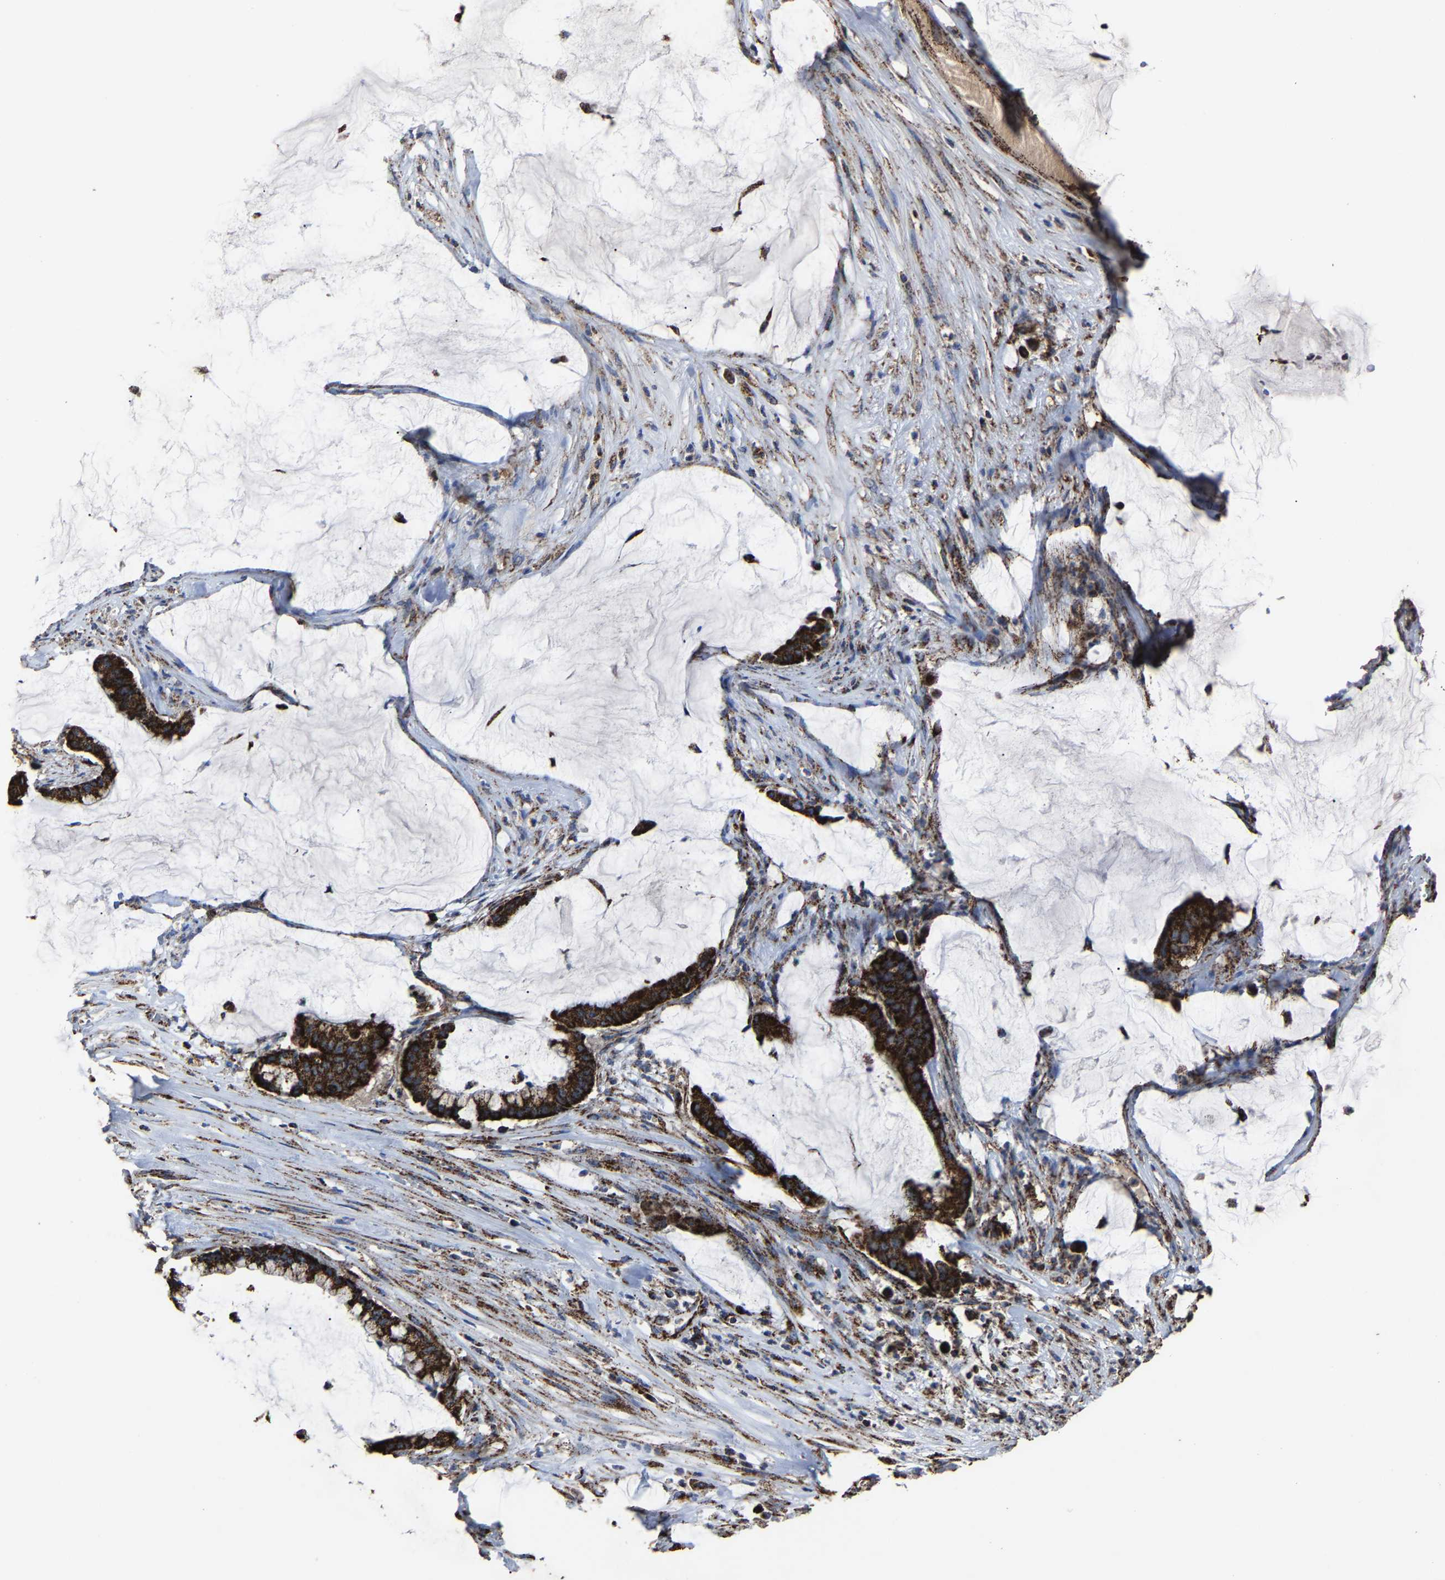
{"staining": {"intensity": "strong", "quantity": ">75%", "location": "cytoplasmic/membranous"}, "tissue": "pancreatic cancer", "cell_type": "Tumor cells", "image_type": "cancer", "snomed": [{"axis": "morphology", "description": "Adenocarcinoma, NOS"}, {"axis": "topography", "description": "Pancreas"}], "caption": "A brown stain labels strong cytoplasmic/membranous staining of a protein in human pancreatic cancer tumor cells. The staining was performed using DAB, with brown indicating positive protein expression. Nuclei are stained blue with hematoxylin.", "gene": "NDUFV3", "patient": {"sex": "male", "age": 41}}